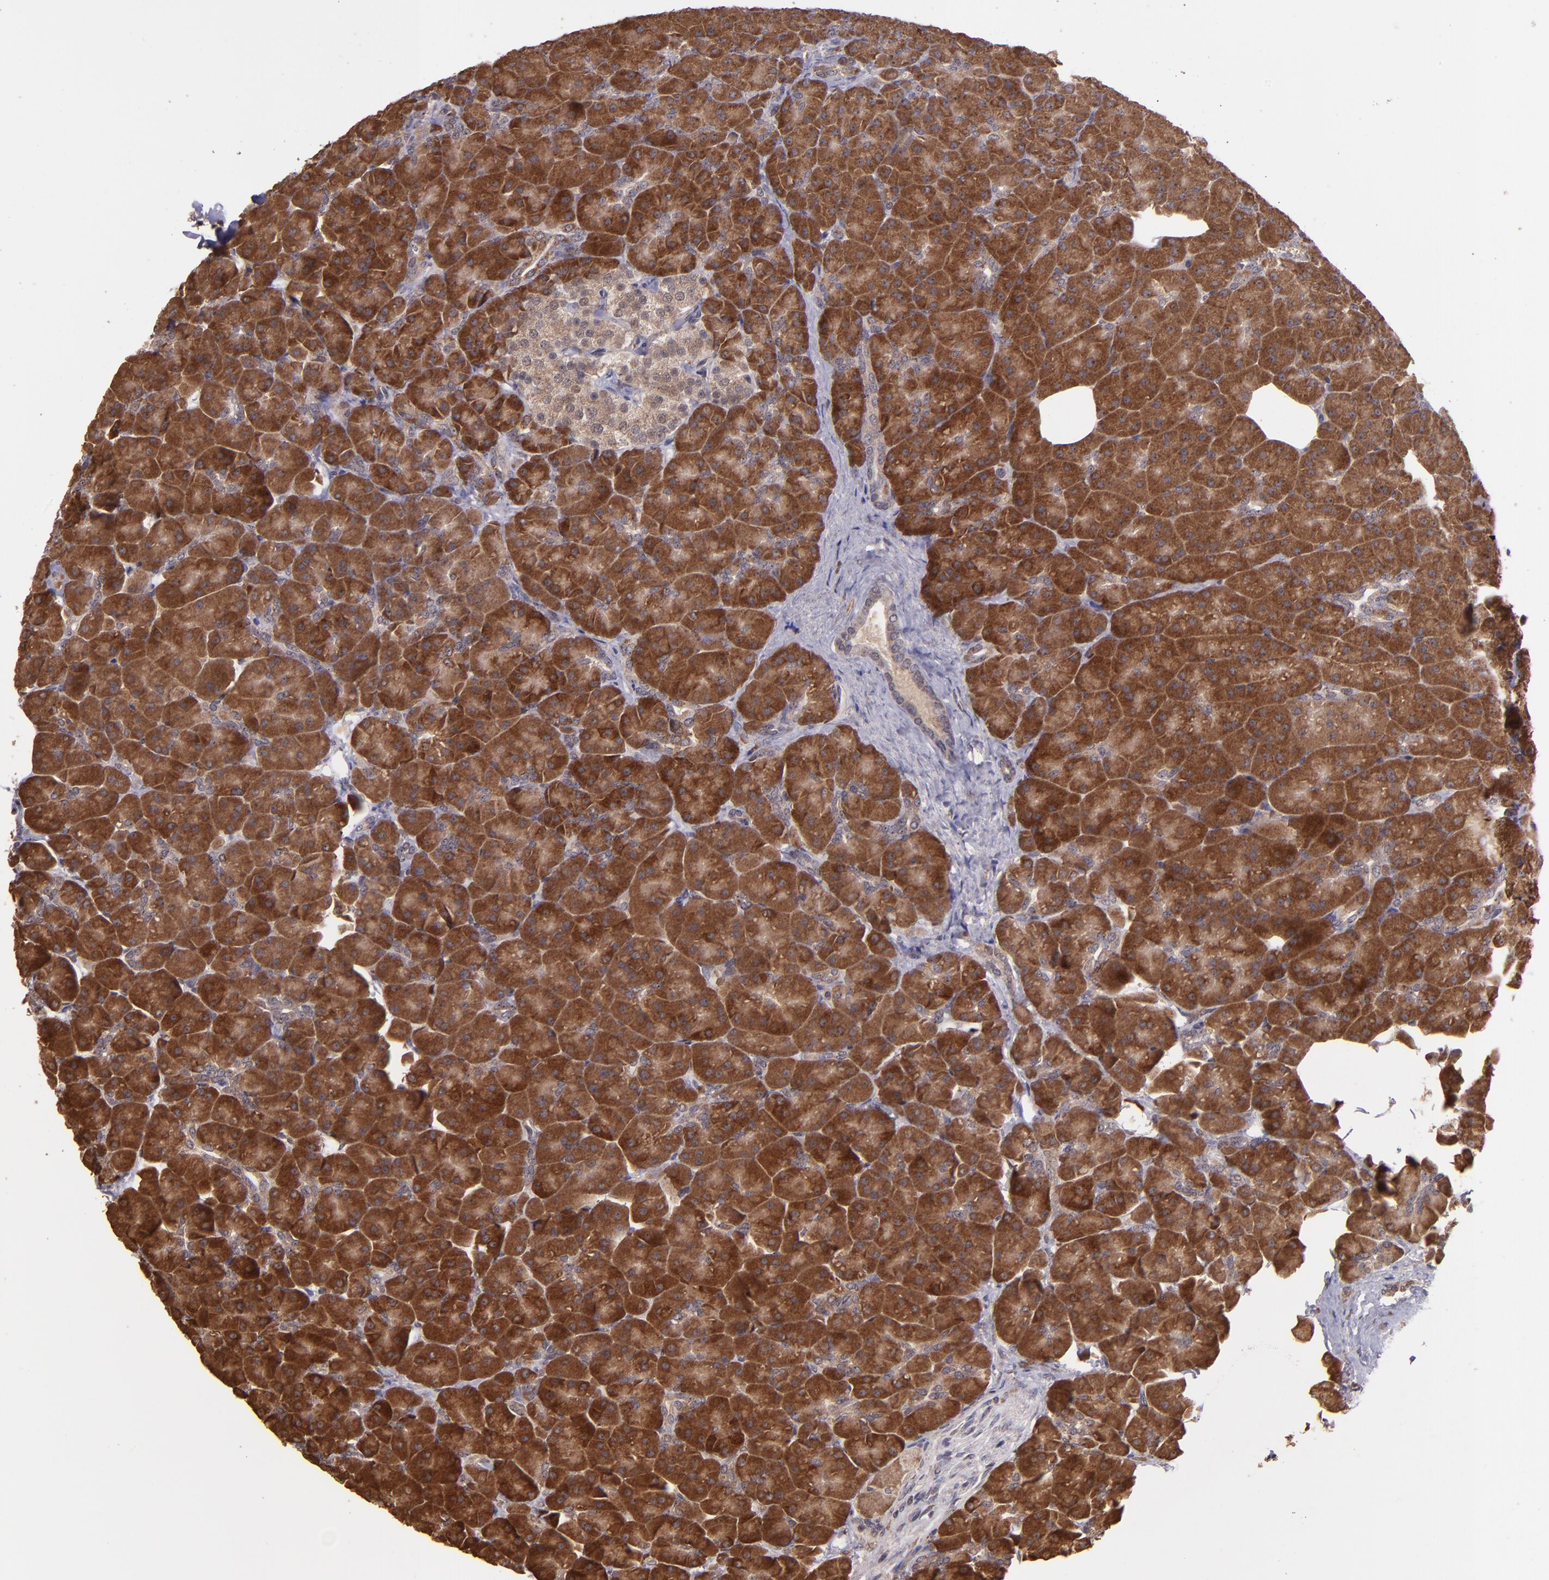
{"staining": {"intensity": "strong", "quantity": ">75%", "location": "cytoplasmic/membranous"}, "tissue": "pancreas", "cell_type": "Exocrine glandular cells", "image_type": "normal", "snomed": [{"axis": "morphology", "description": "Normal tissue, NOS"}, {"axis": "topography", "description": "Pancreas"}], "caption": "A high-resolution micrograph shows immunohistochemistry staining of unremarkable pancreas, which demonstrates strong cytoplasmic/membranous positivity in approximately >75% of exocrine glandular cells. Nuclei are stained in blue.", "gene": "USP51", "patient": {"sex": "male", "age": 66}}